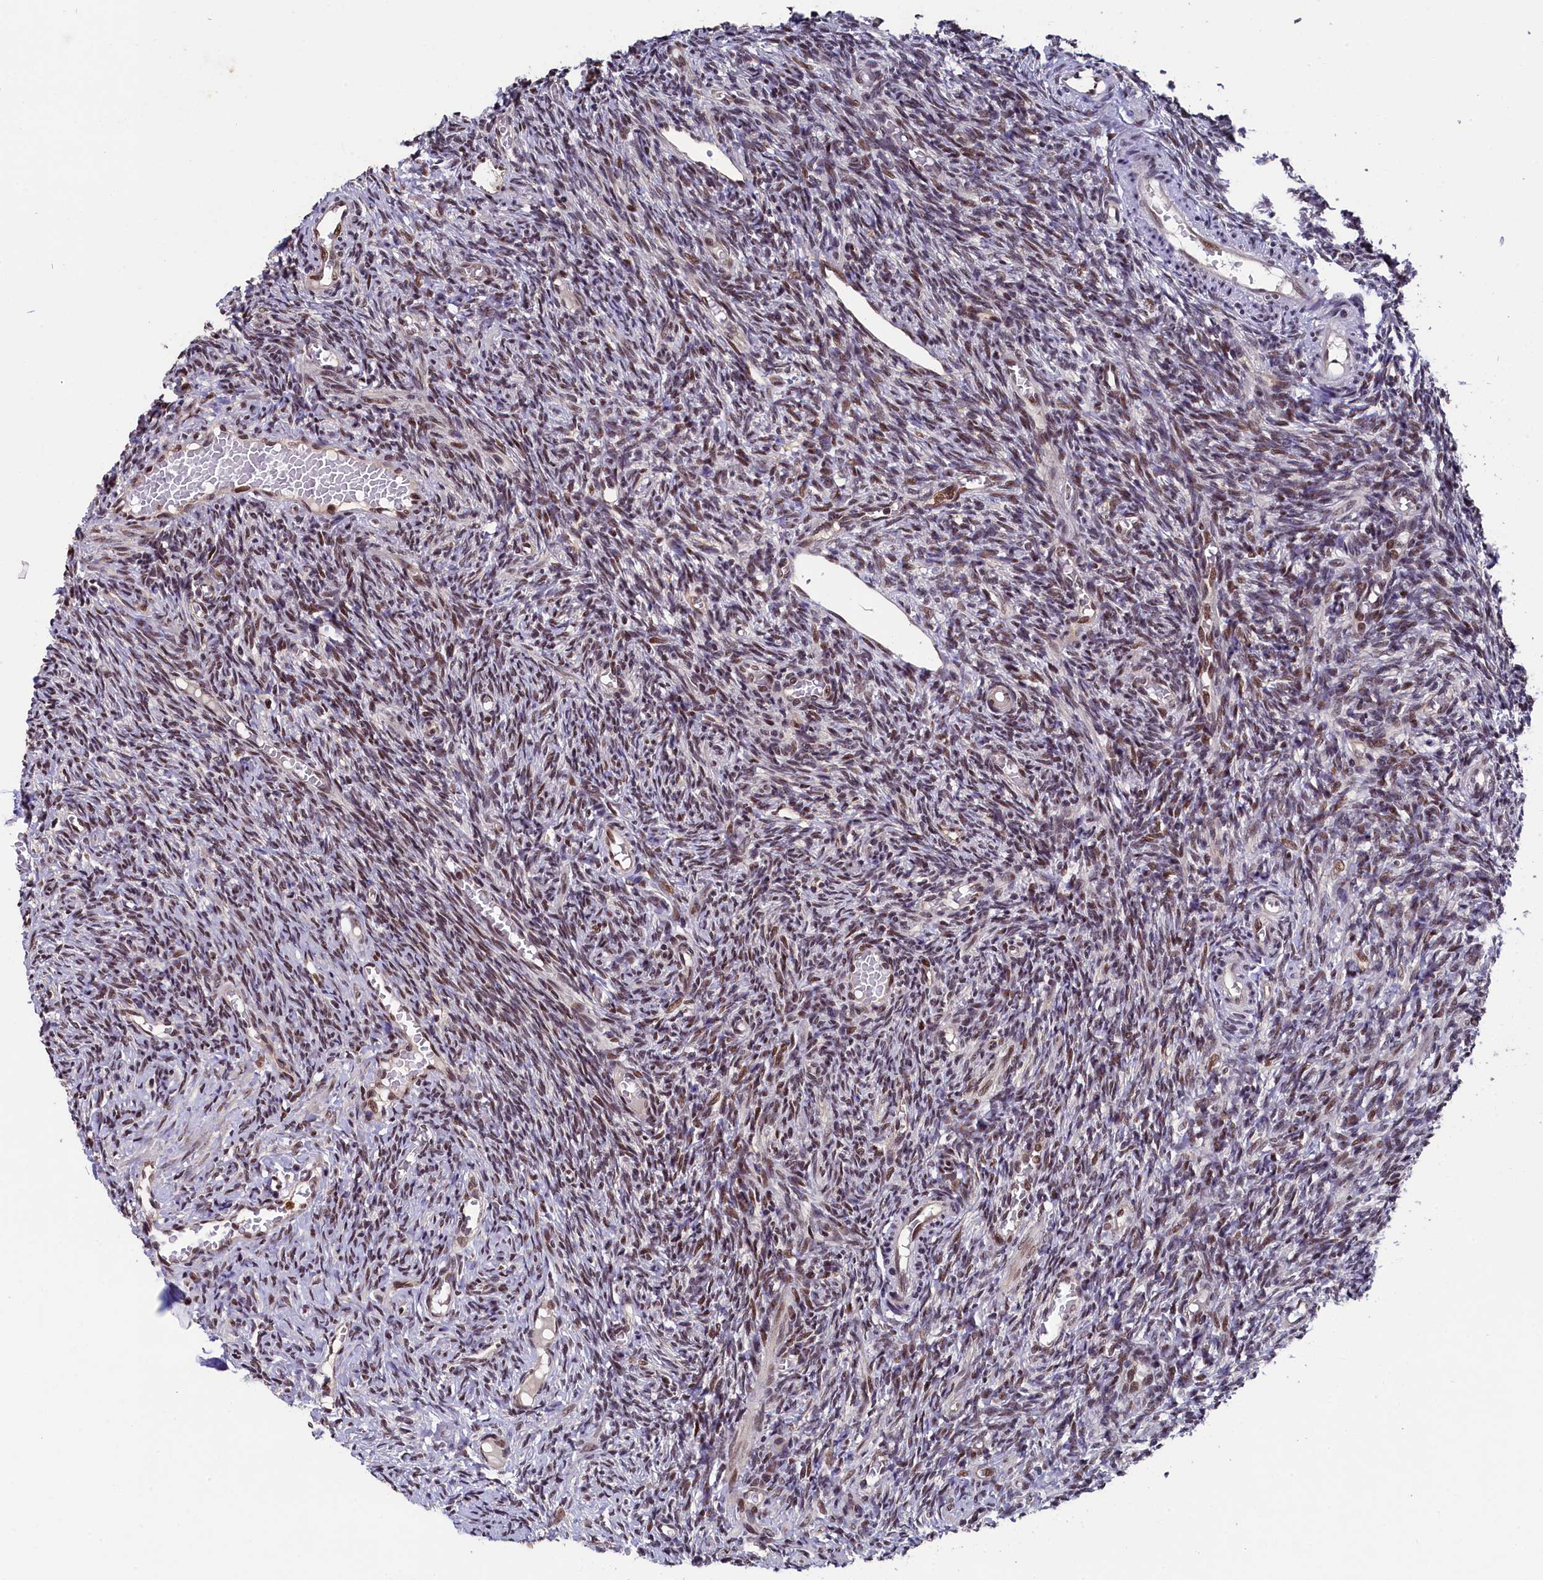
{"staining": {"intensity": "moderate", "quantity": "25%-75%", "location": "nuclear"}, "tissue": "ovary", "cell_type": "Ovarian stroma cells", "image_type": "normal", "snomed": [{"axis": "morphology", "description": "Normal tissue, NOS"}, {"axis": "topography", "description": "Ovary"}], "caption": "The photomicrograph reveals a brown stain indicating the presence of a protein in the nuclear of ovarian stroma cells in ovary. The staining was performed using DAB (3,3'-diaminobenzidine), with brown indicating positive protein expression. Nuclei are stained blue with hematoxylin.", "gene": "ADIG", "patient": {"sex": "female", "age": 27}}